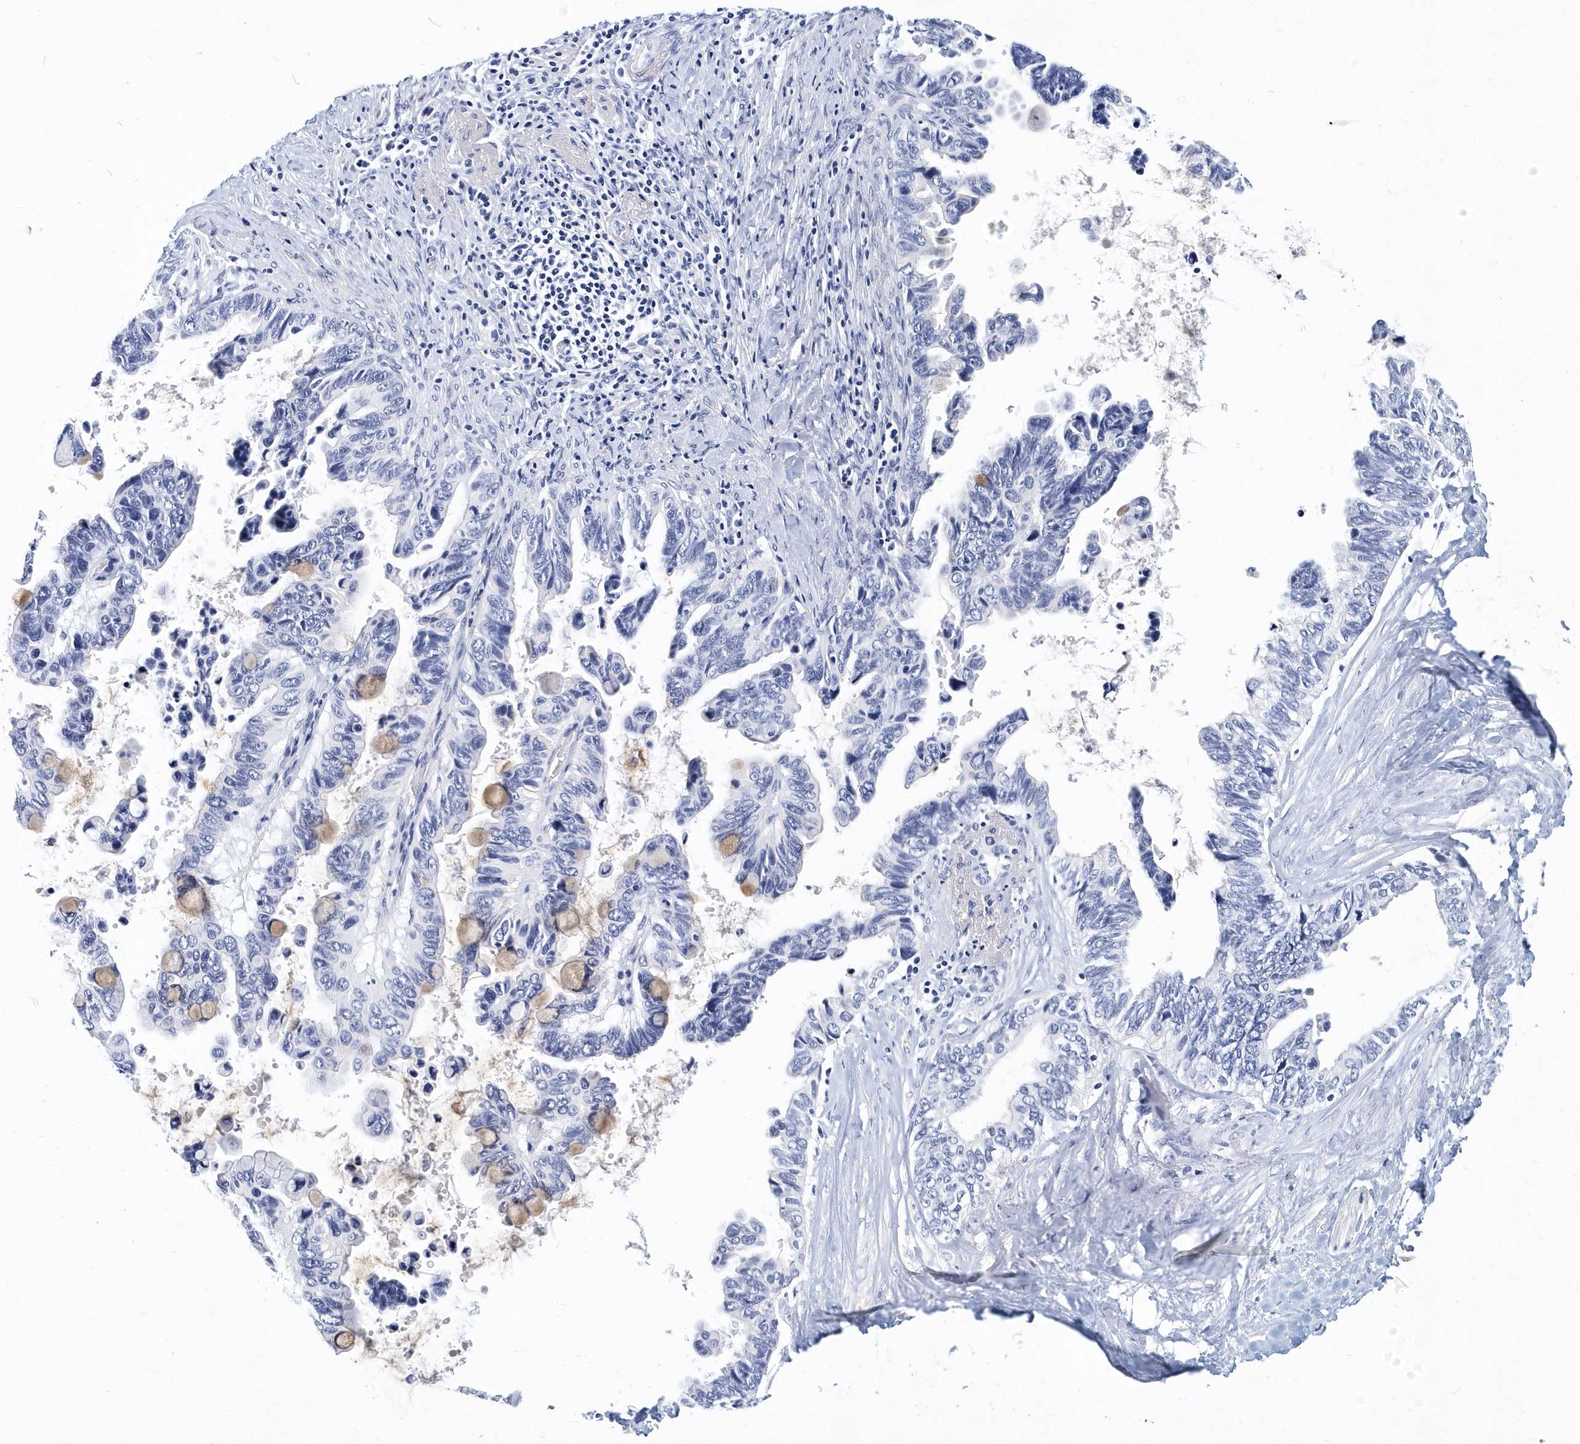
{"staining": {"intensity": "negative", "quantity": "none", "location": "none"}, "tissue": "pancreatic cancer", "cell_type": "Tumor cells", "image_type": "cancer", "snomed": [{"axis": "morphology", "description": "Adenocarcinoma, NOS"}, {"axis": "topography", "description": "Pancreas"}], "caption": "High magnification brightfield microscopy of pancreatic cancer (adenocarcinoma) stained with DAB (3,3'-diaminobenzidine) (brown) and counterstained with hematoxylin (blue): tumor cells show no significant staining.", "gene": "ITGA2B", "patient": {"sex": "female", "age": 72}}